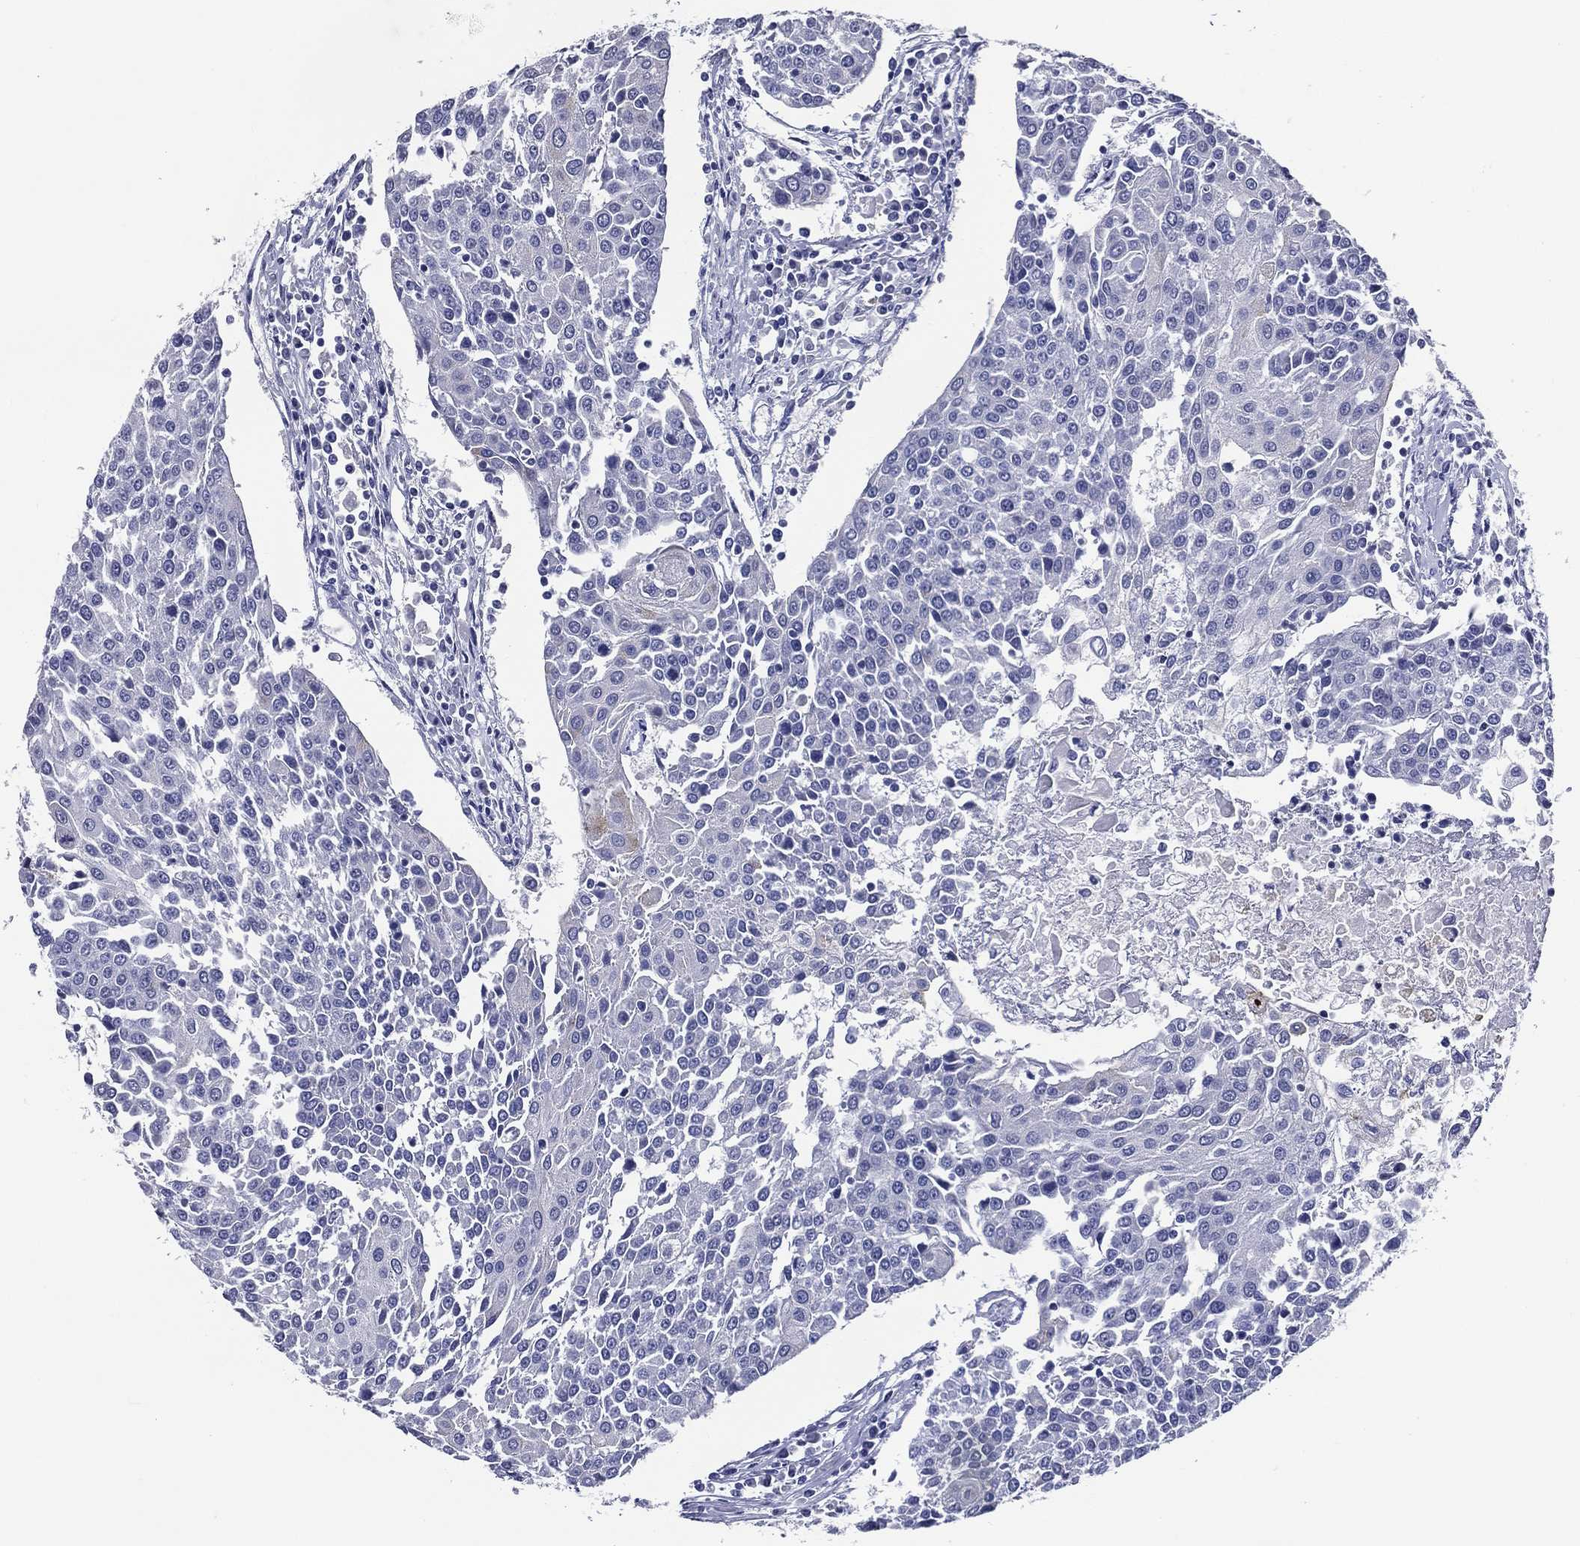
{"staining": {"intensity": "negative", "quantity": "none", "location": "none"}, "tissue": "urothelial cancer", "cell_type": "Tumor cells", "image_type": "cancer", "snomed": [{"axis": "morphology", "description": "Urothelial carcinoma, High grade"}, {"axis": "topography", "description": "Urinary bladder"}], "caption": "Immunohistochemistry photomicrograph of urothelial cancer stained for a protein (brown), which exhibits no expression in tumor cells.", "gene": "ACE2", "patient": {"sex": "female", "age": 85}}